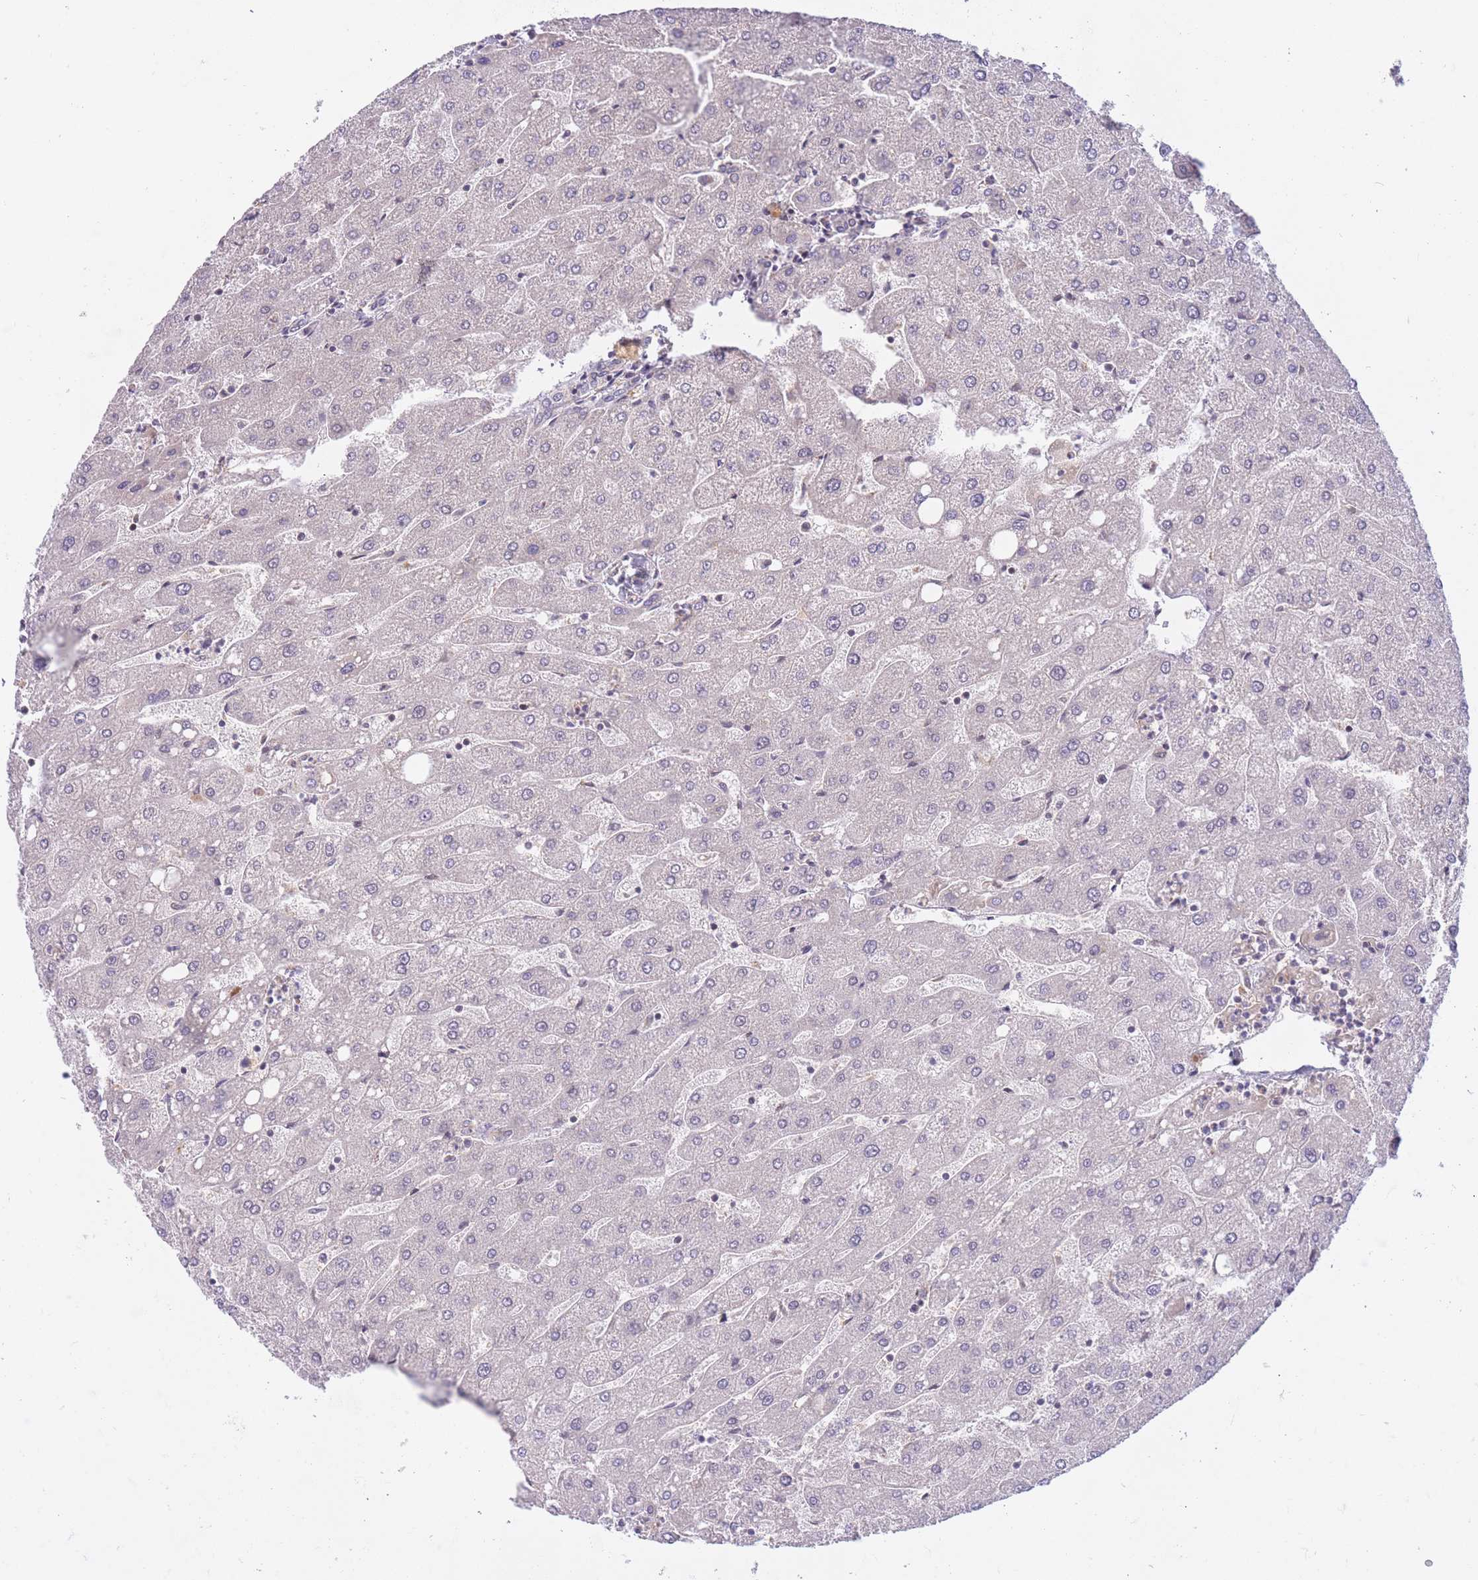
{"staining": {"intensity": "negative", "quantity": "none", "location": "none"}, "tissue": "liver", "cell_type": "Cholangiocytes", "image_type": "normal", "snomed": [{"axis": "morphology", "description": "Normal tissue, NOS"}, {"axis": "topography", "description": "Liver"}], "caption": "This is a micrograph of IHC staining of normal liver, which shows no positivity in cholangiocytes.", "gene": "FUT3", "patient": {"sex": "male", "age": 67}}